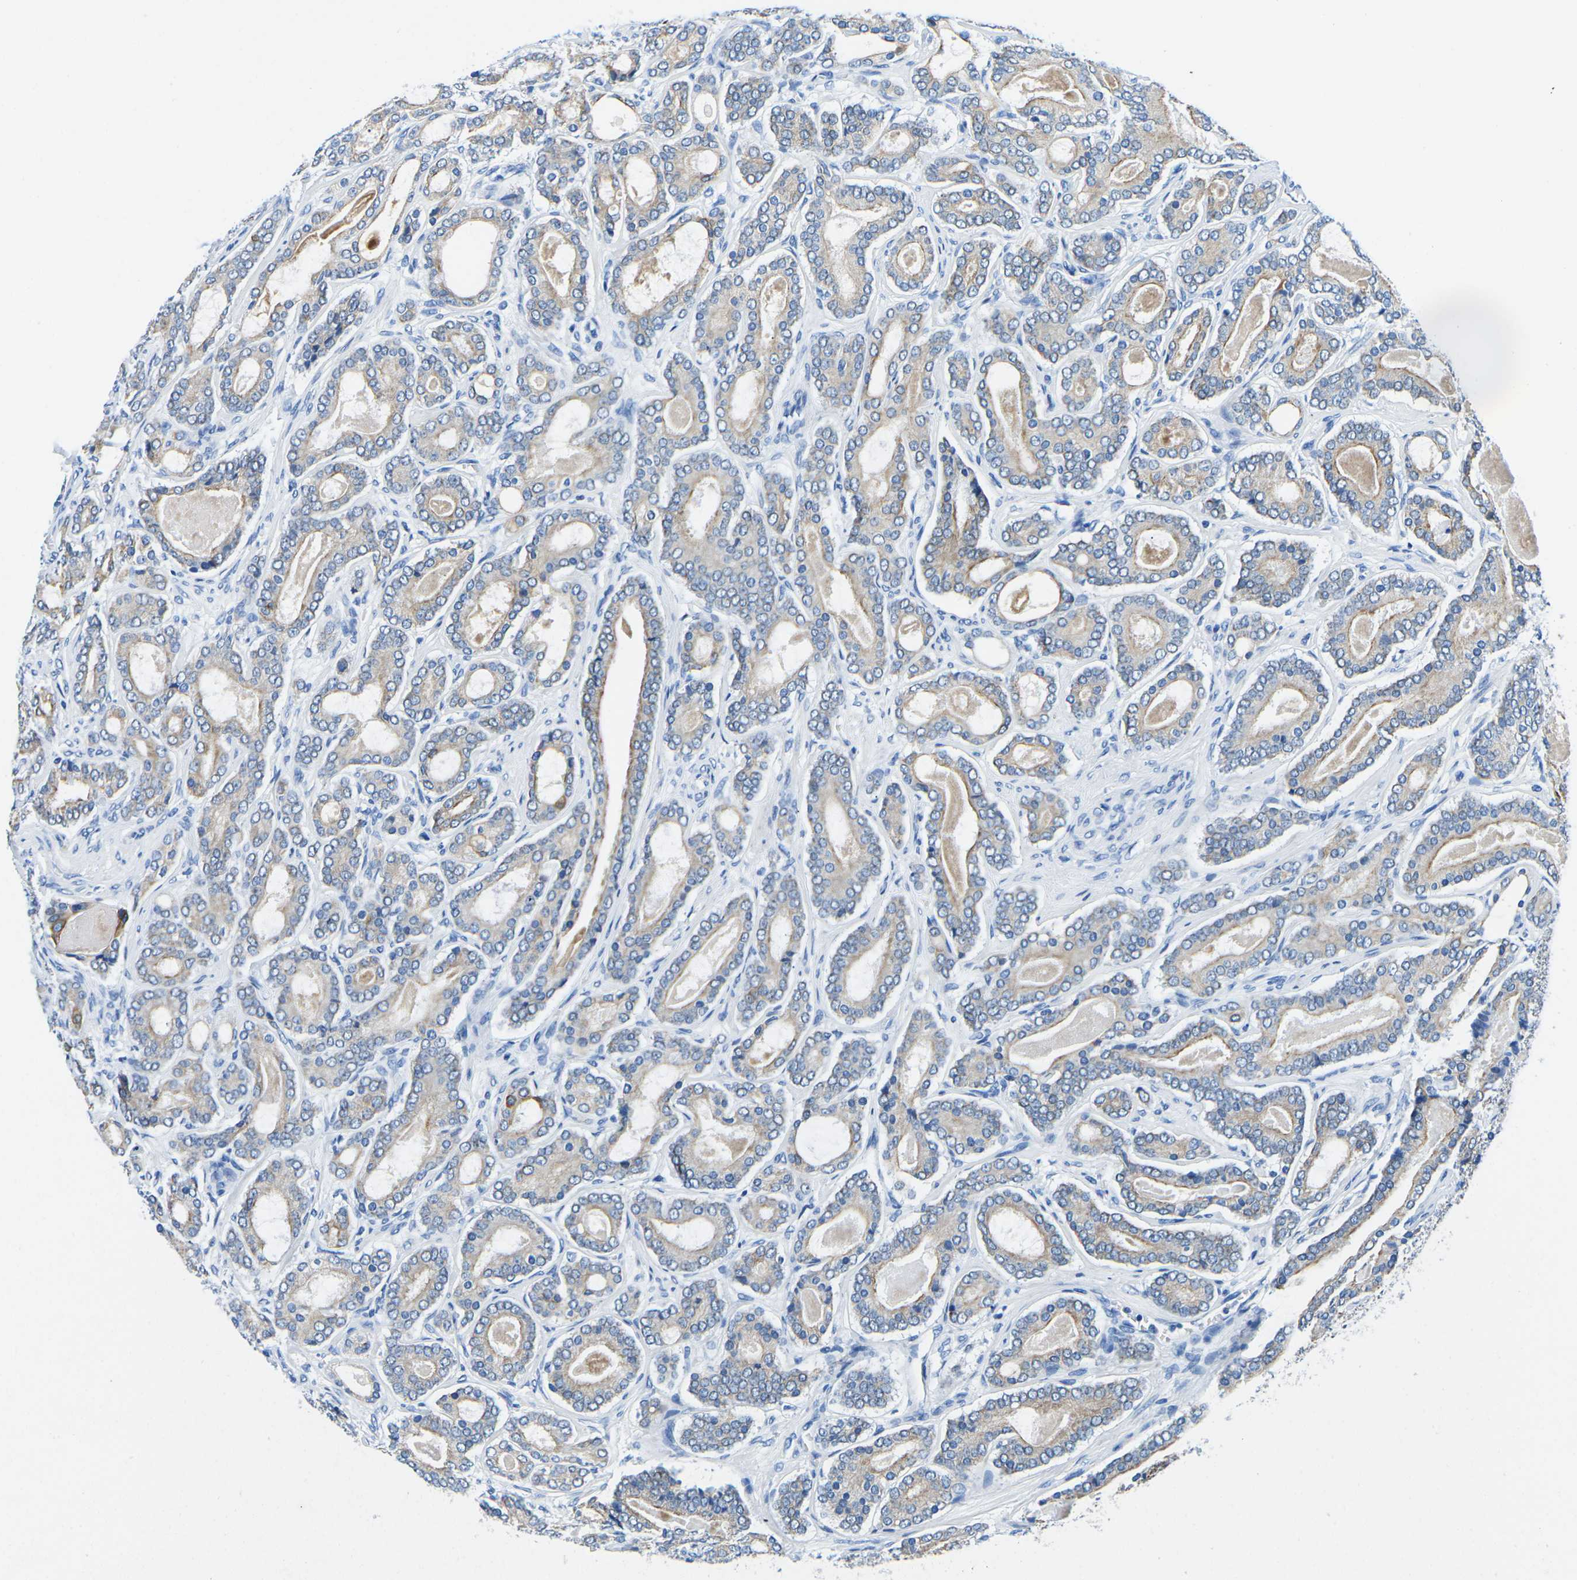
{"staining": {"intensity": "weak", "quantity": "25%-75%", "location": "cytoplasmic/membranous"}, "tissue": "prostate cancer", "cell_type": "Tumor cells", "image_type": "cancer", "snomed": [{"axis": "morphology", "description": "Adenocarcinoma, High grade"}, {"axis": "topography", "description": "Prostate"}], "caption": "The histopathology image reveals immunohistochemical staining of prostate cancer (adenocarcinoma (high-grade)). There is weak cytoplasmic/membranous staining is seen in about 25%-75% of tumor cells.", "gene": "TM6SF1", "patient": {"sex": "male", "age": 60}}